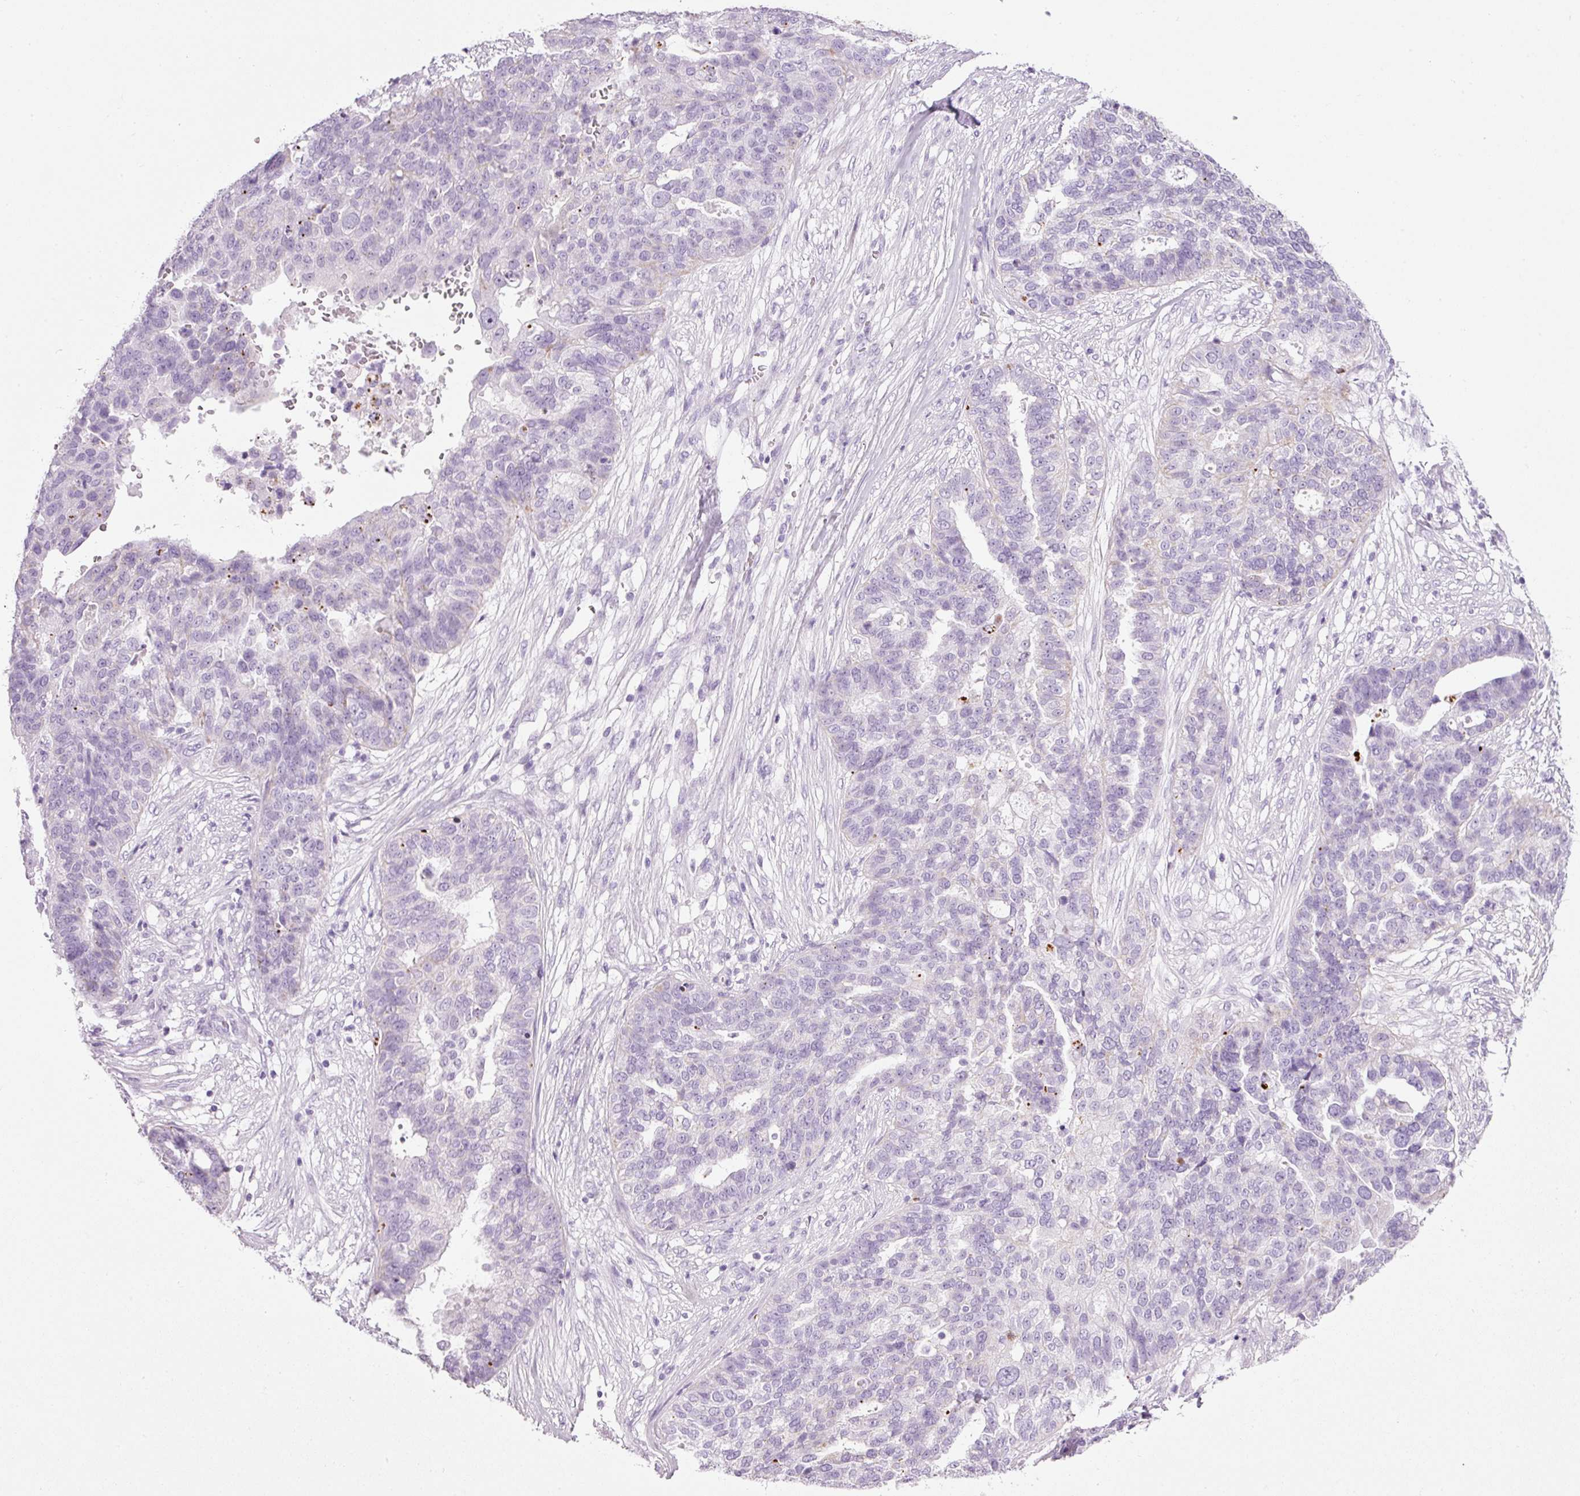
{"staining": {"intensity": "negative", "quantity": "none", "location": "none"}, "tissue": "ovarian cancer", "cell_type": "Tumor cells", "image_type": "cancer", "snomed": [{"axis": "morphology", "description": "Cystadenocarcinoma, serous, NOS"}, {"axis": "topography", "description": "Ovary"}], "caption": "An immunohistochemistry (IHC) micrograph of ovarian cancer is shown. There is no staining in tumor cells of ovarian cancer.", "gene": "CARD16", "patient": {"sex": "female", "age": 59}}